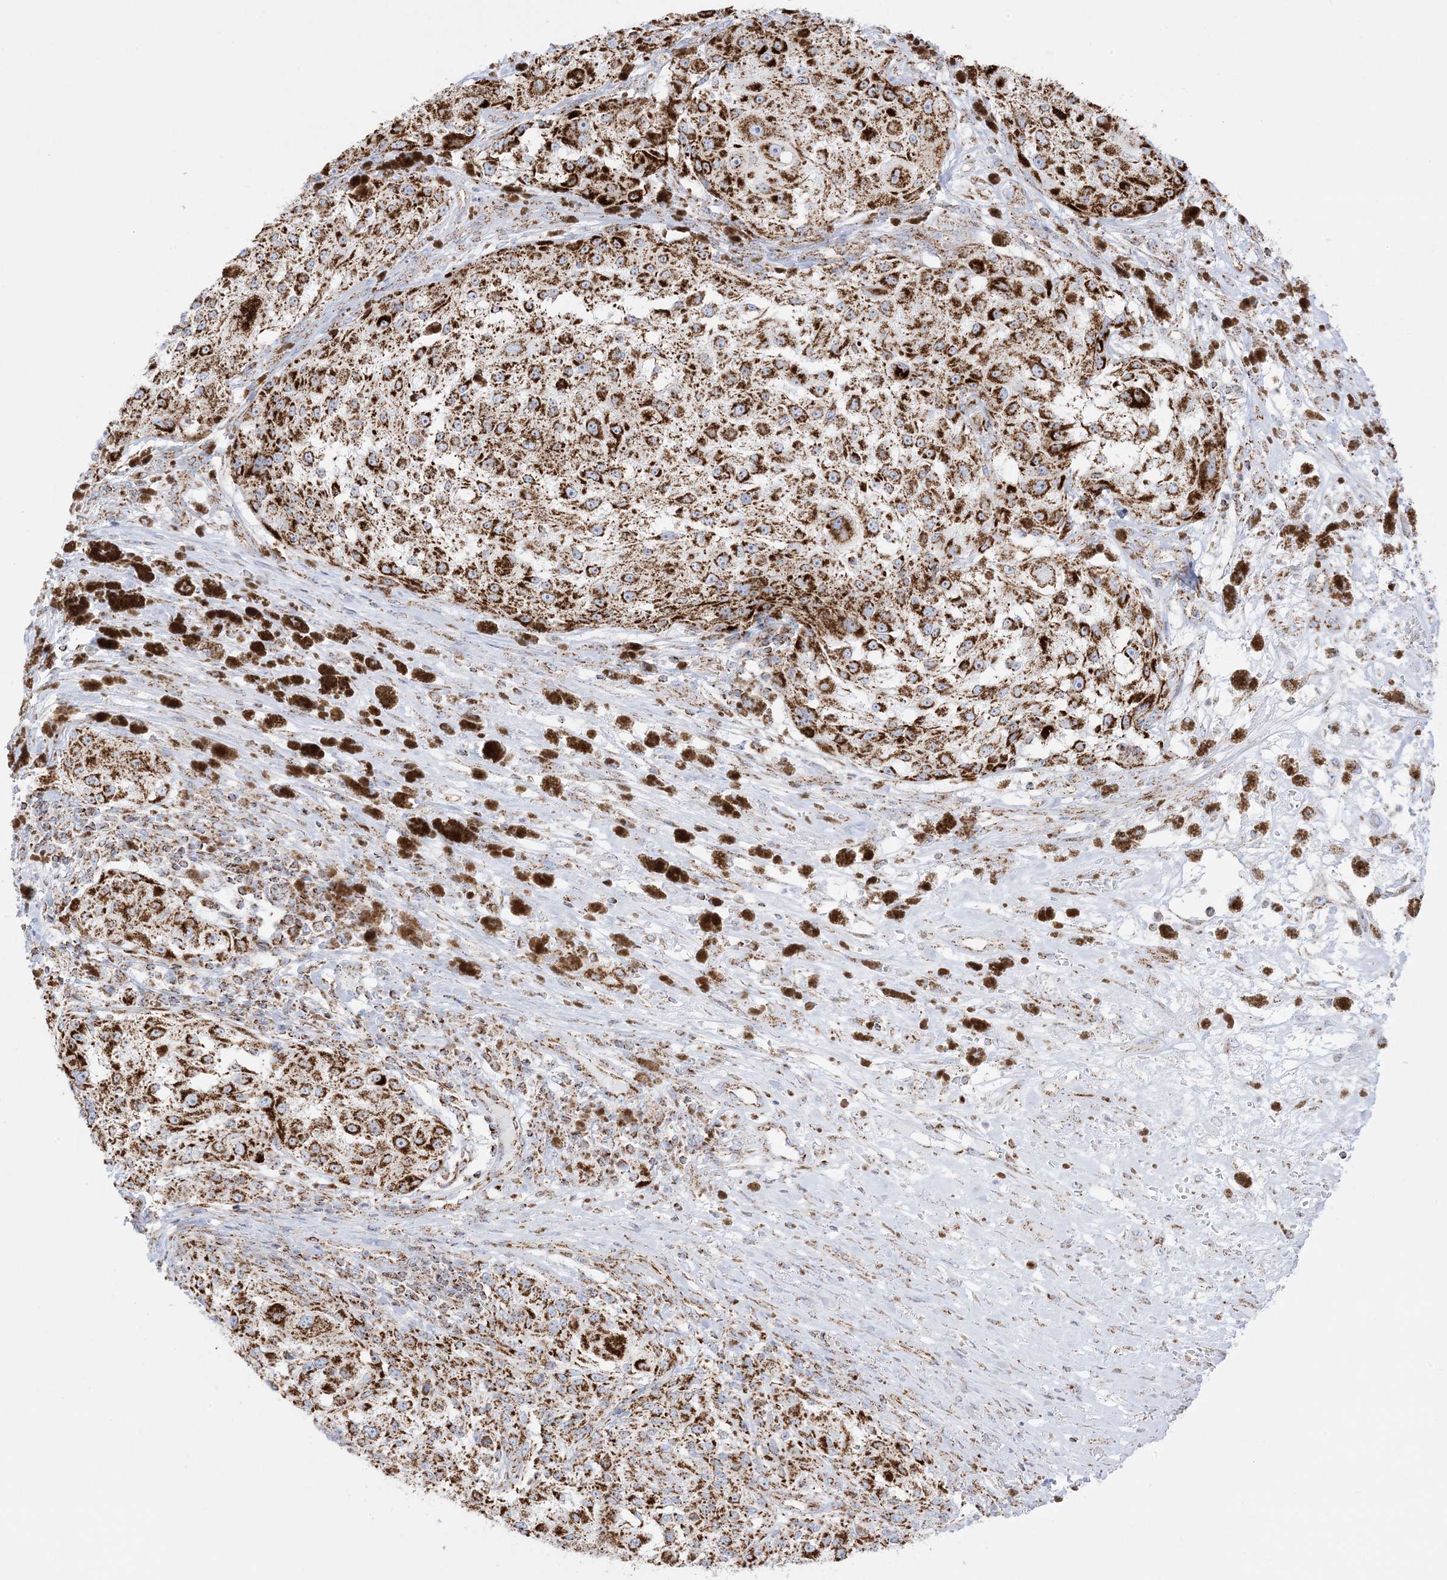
{"staining": {"intensity": "strong", "quantity": ">75%", "location": "cytoplasmic/membranous"}, "tissue": "melanoma", "cell_type": "Tumor cells", "image_type": "cancer", "snomed": [{"axis": "morphology", "description": "Necrosis, NOS"}, {"axis": "morphology", "description": "Malignant melanoma, NOS"}, {"axis": "topography", "description": "Skin"}], "caption": "Immunohistochemistry micrograph of neoplastic tissue: malignant melanoma stained using IHC demonstrates high levels of strong protein expression localized specifically in the cytoplasmic/membranous of tumor cells, appearing as a cytoplasmic/membranous brown color.", "gene": "MRPS36", "patient": {"sex": "female", "age": 87}}